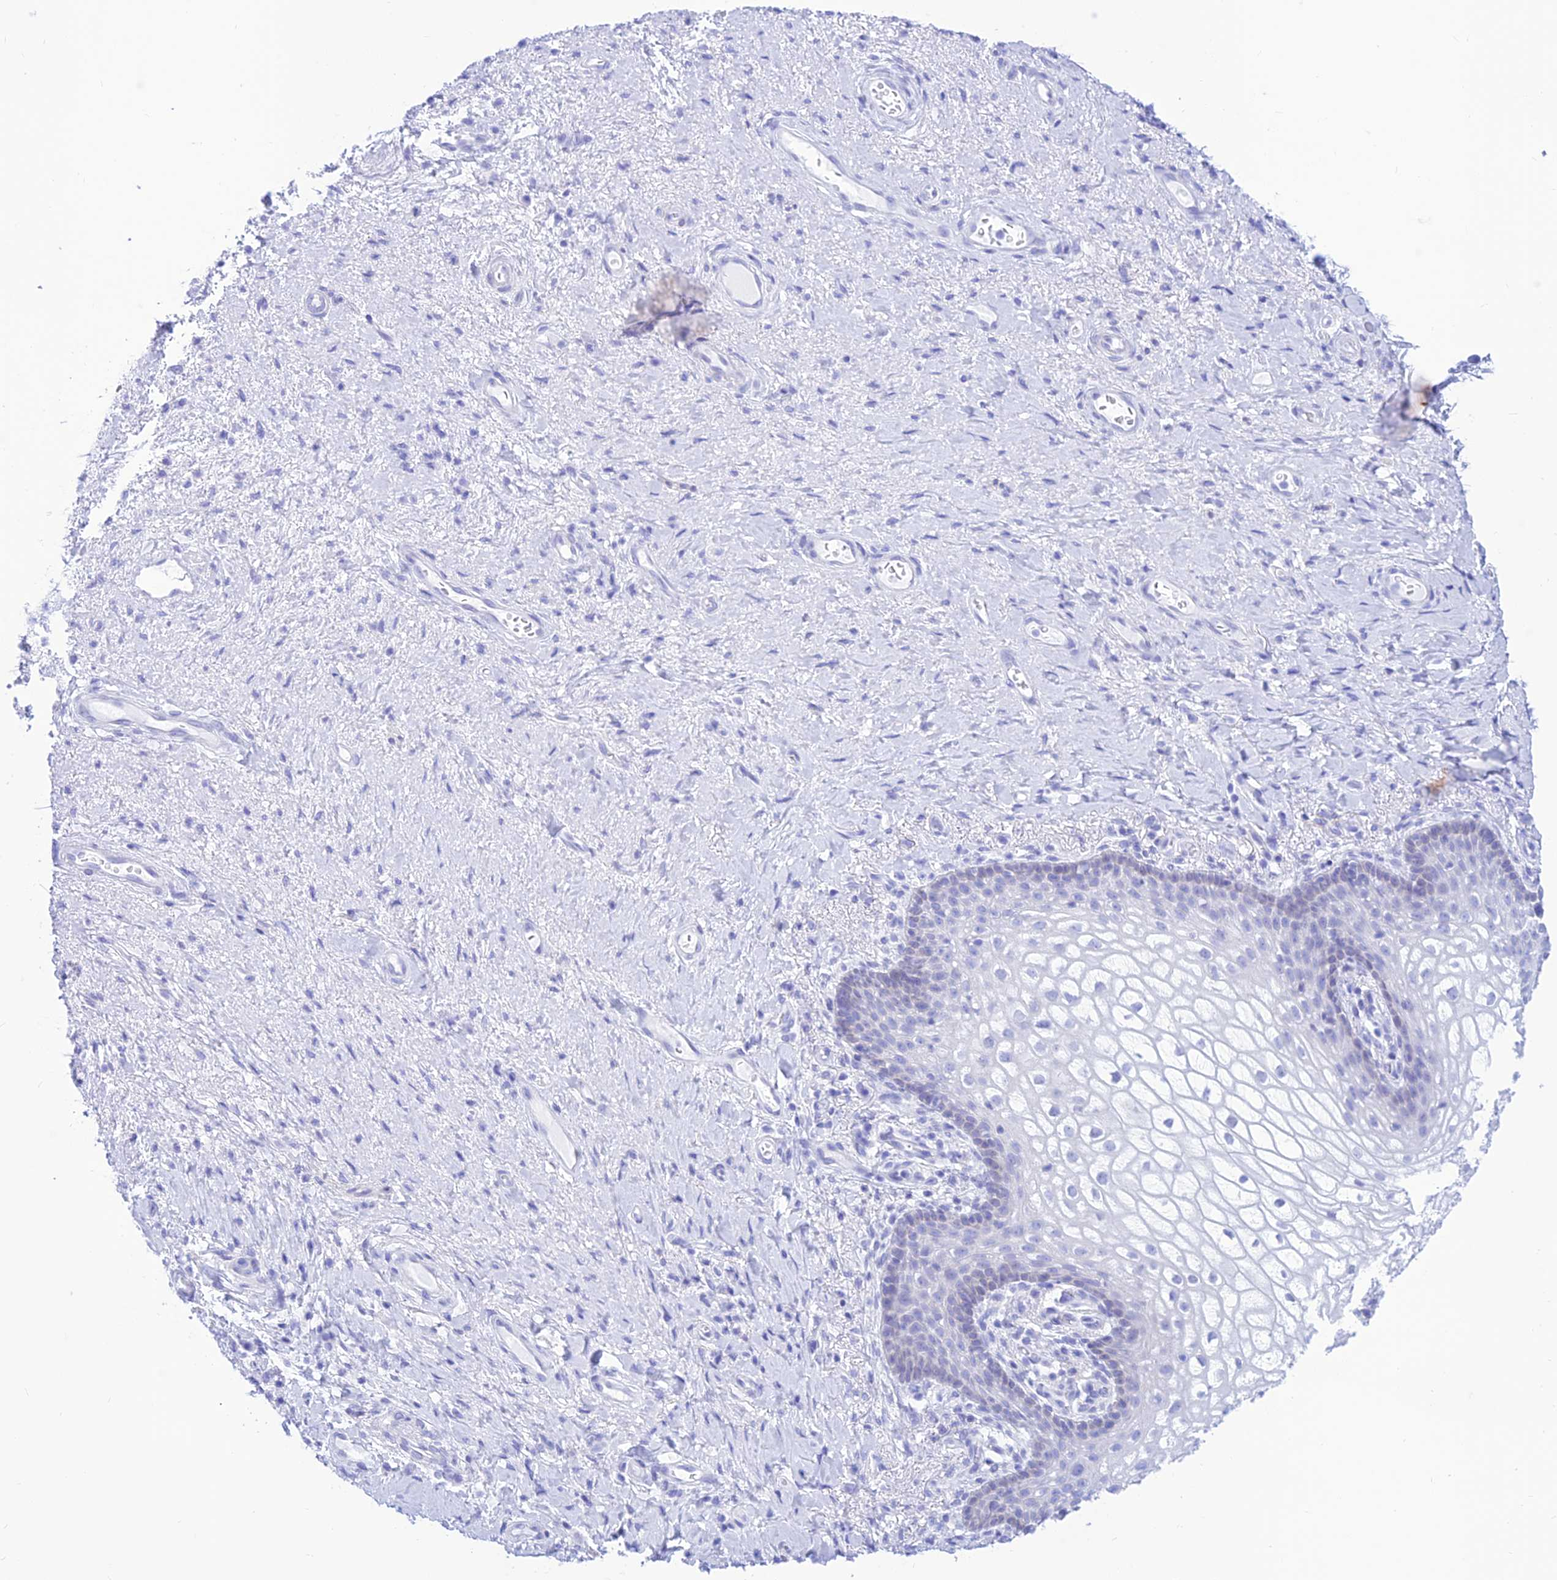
{"staining": {"intensity": "negative", "quantity": "none", "location": "none"}, "tissue": "vagina", "cell_type": "Squamous epithelial cells", "image_type": "normal", "snomed": [{"axis": "morphology", "description": "Normal tissue, NOS"}, {"axis": "topography", "description": "Vagina"}], "caption": "Immunohistochemistry (IHC) of normal human vagina displays no positivity in squamous epithelial cells. (Stains: DAB immunohistochemistry (IHC) with hematoxylin counter stain, Microscopy: brightfield microscopy at high magnification).", "gene": "PRNP", "patient": {"sex": "female", "age": 60}}